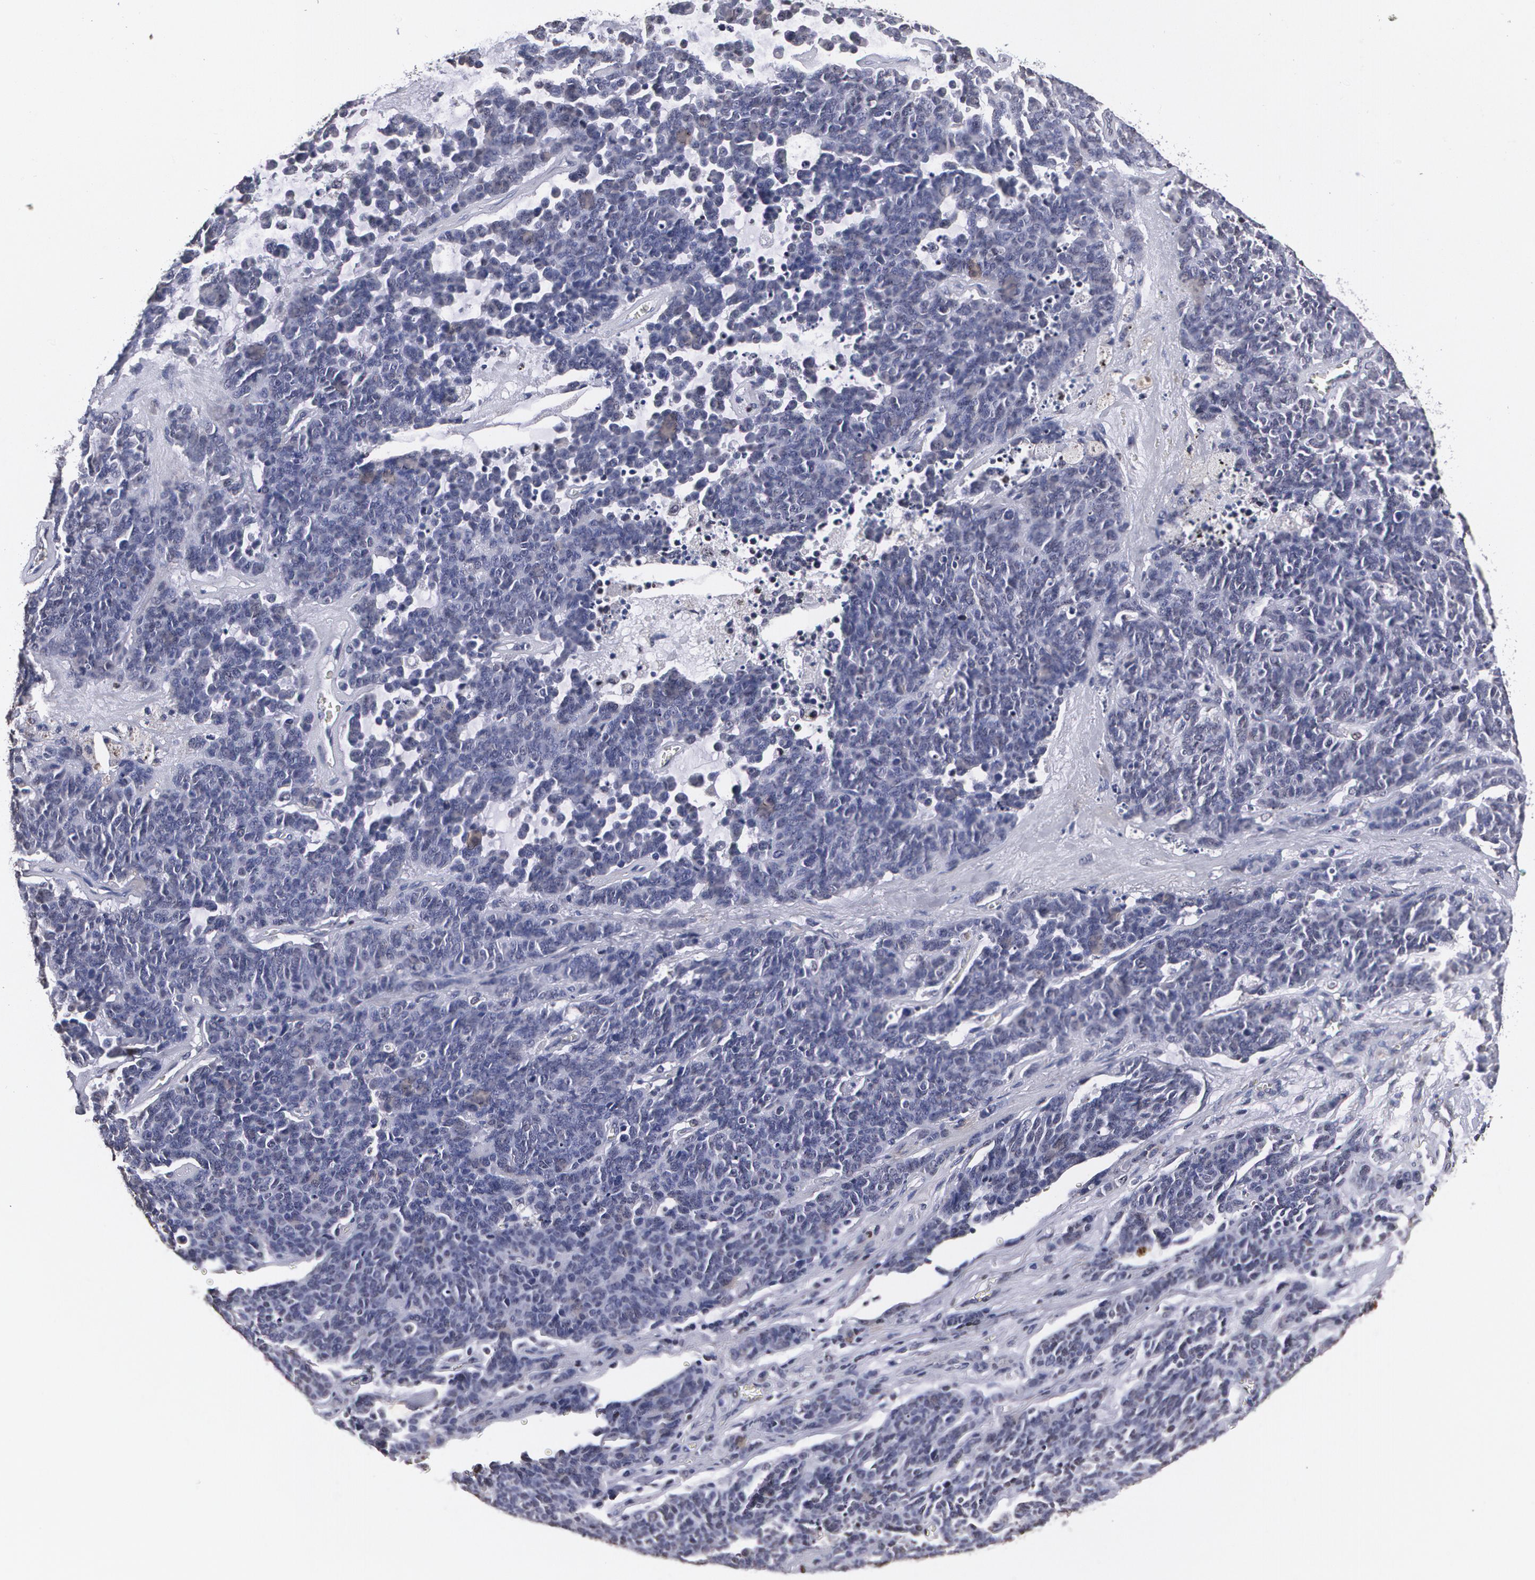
{"staining": {"intensity": "negative", "quantity": "none", "location": "none"}, "tissue": "lung cancer", "cell_type": "Tumor cells", "image_type": "cancer", "snomed": [{"axis": "morphology", "description": "Neoplasm, malignant, NOS"}, {"axis": "topography", "description": "Lung"}], "caption": "High power microscopy photomicrograph of an immunohistochemistry micrograph of lung cancer, revealing no significant positivity in tumor cells.", "gene": "MVP", "patient": {"sex": "female", "age": 58}}